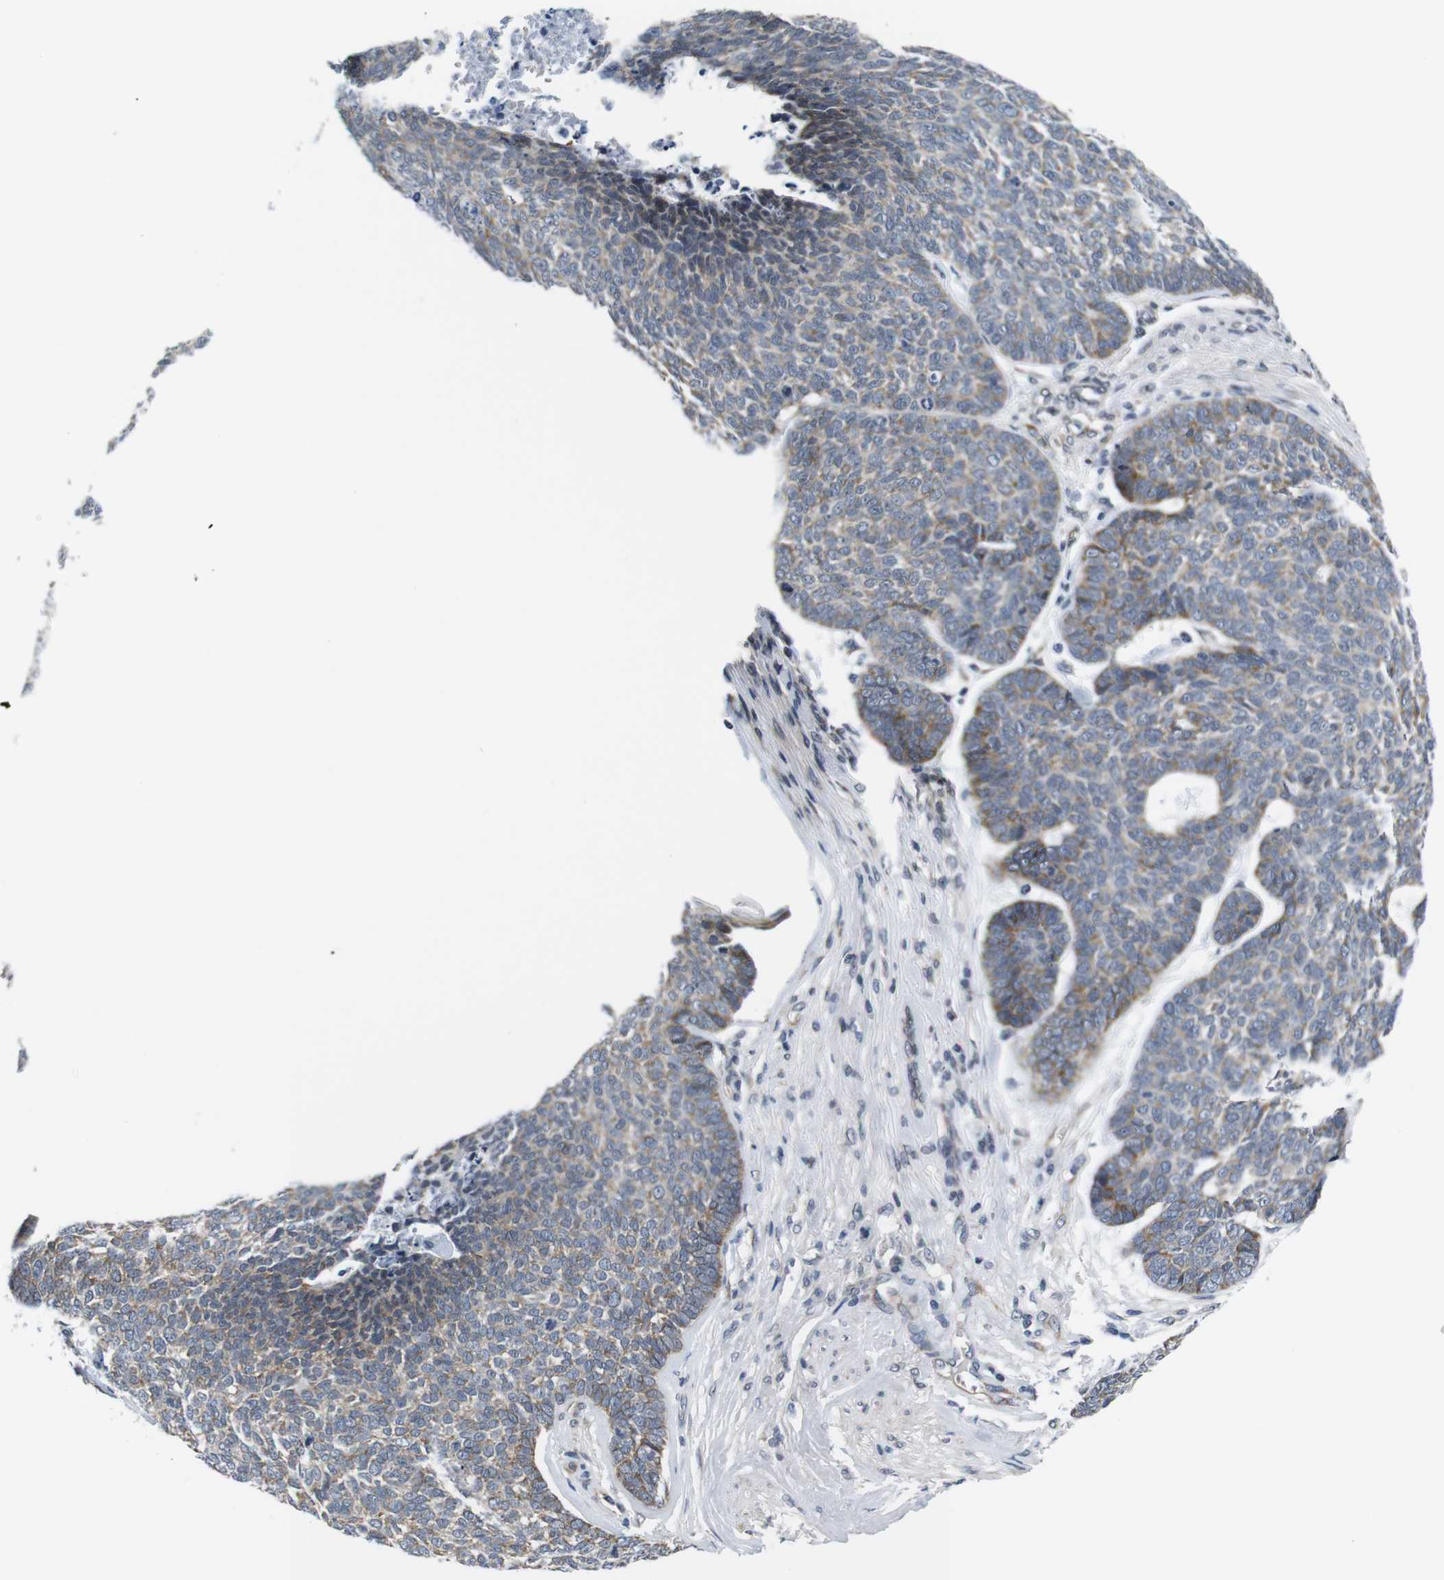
{"staining": {"intensity": "moderate", "quantity": ">75%", "location": "cytoplasmic/membranous"}, "tissue": "skin cancer", "cell_type": "Tumor cells", "image_type": "cancer", "snomed": [{"axis": "morphology", "description": "Basal cell carcinoma"}, {"axis": "topography", "description": "Skin"}], "caption": "About >75% of tumor cells in human skin cancer (basal cell carcinoma) demonstrate moderate cytoplasmic/membranous protein expression as visualized by brown immunohistochemical staining.", "gene": "SOCS3", "patient": {"sex": "male", "age": 84}}